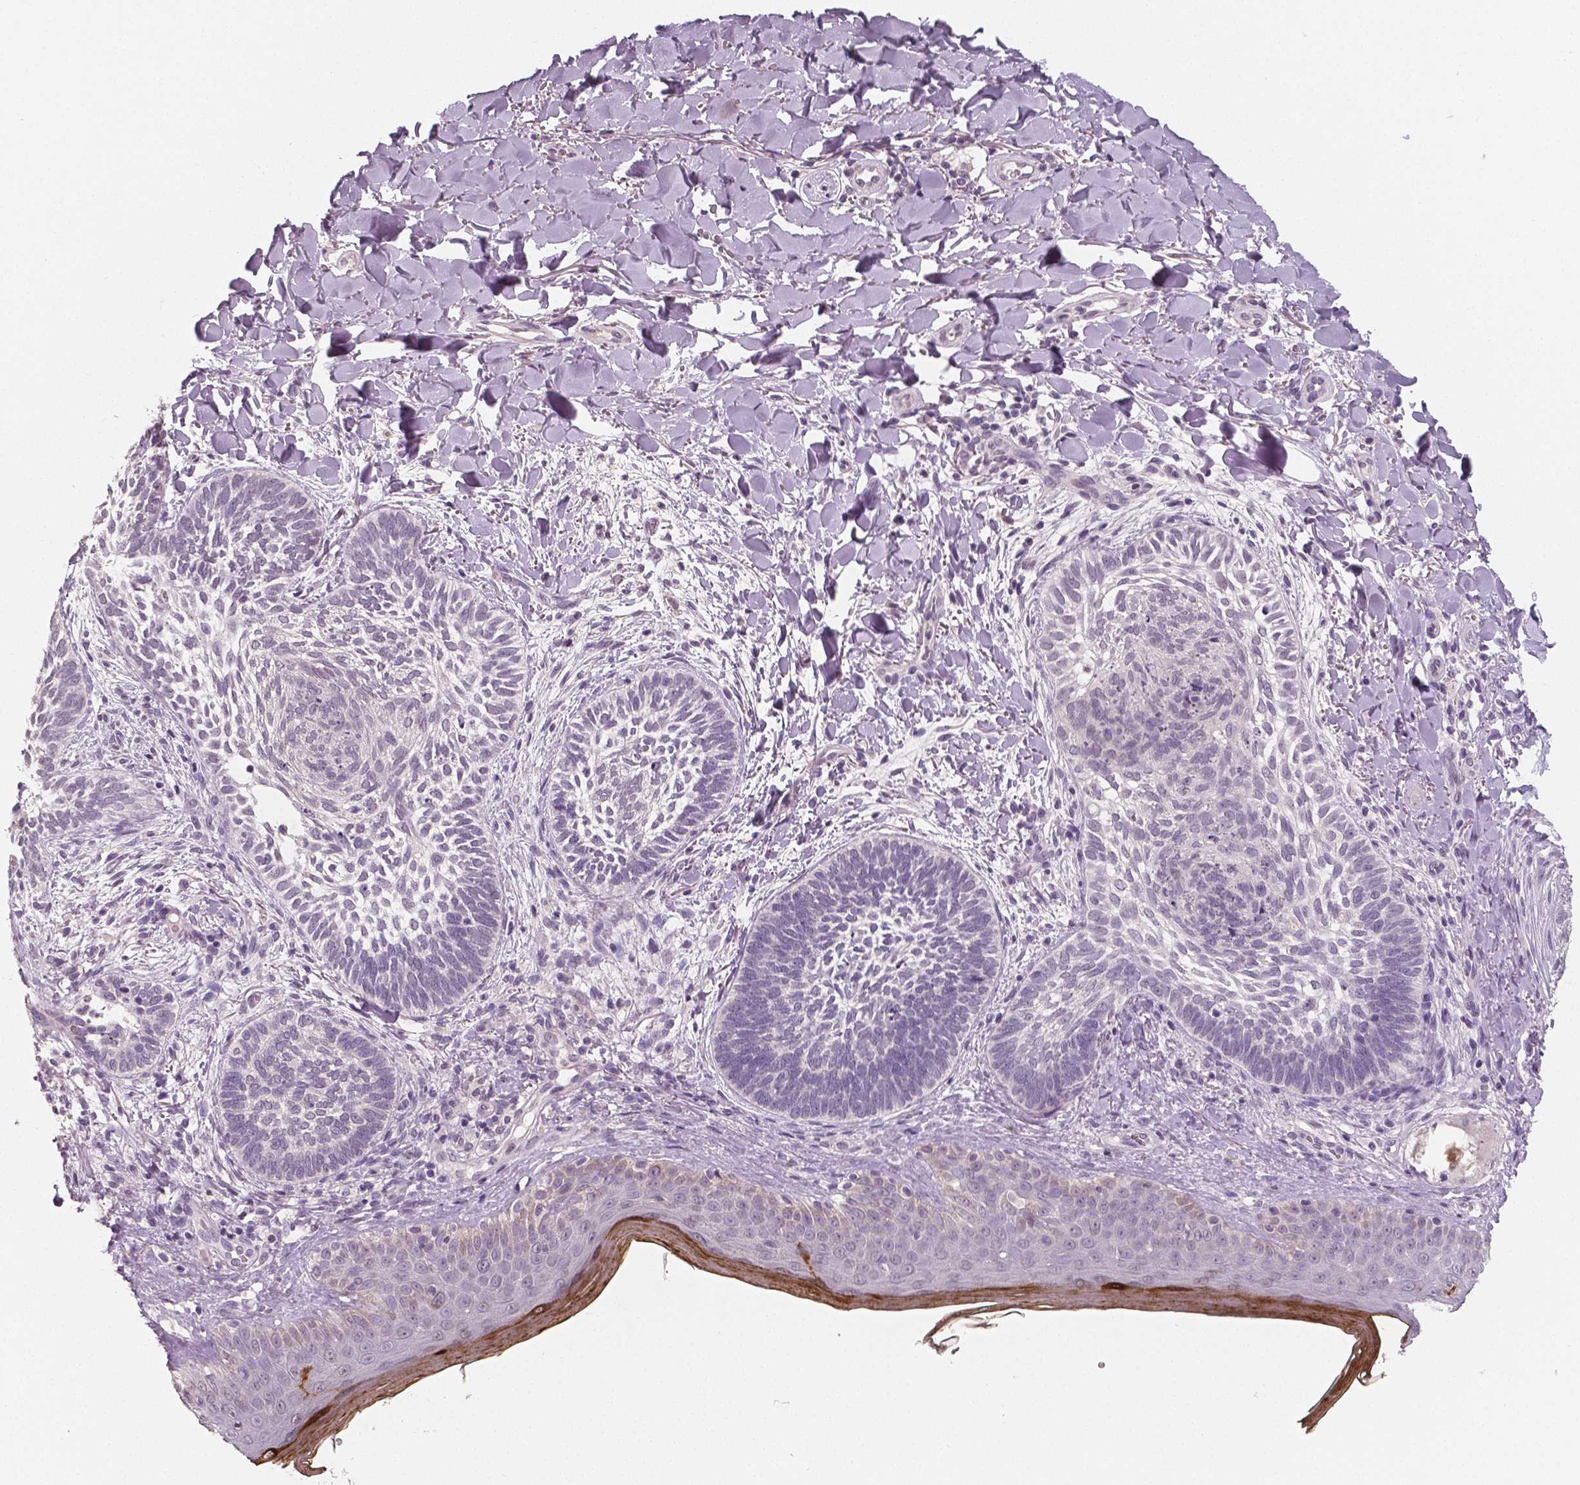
{"staining": {"intensity": "negative", "quantity": "none", "location": "none"}, "tissue": "skin cancer", "cell_type": "Tumor cells", "image_type": "cancer", "snomed": [{"axis": "morphology", "description": "Normal tissue, NOS"}, {"axis": "morphology", "description": "Basal cell carcinoma"}, {"axis": "topography", "description": "Skin"}], "caption": "Immunohistochemistry (IHC) of skin cancer reveals no staining in tumor cells.", "gene": "RNASE7", "patient": {"sex": "male", "age": 46}}